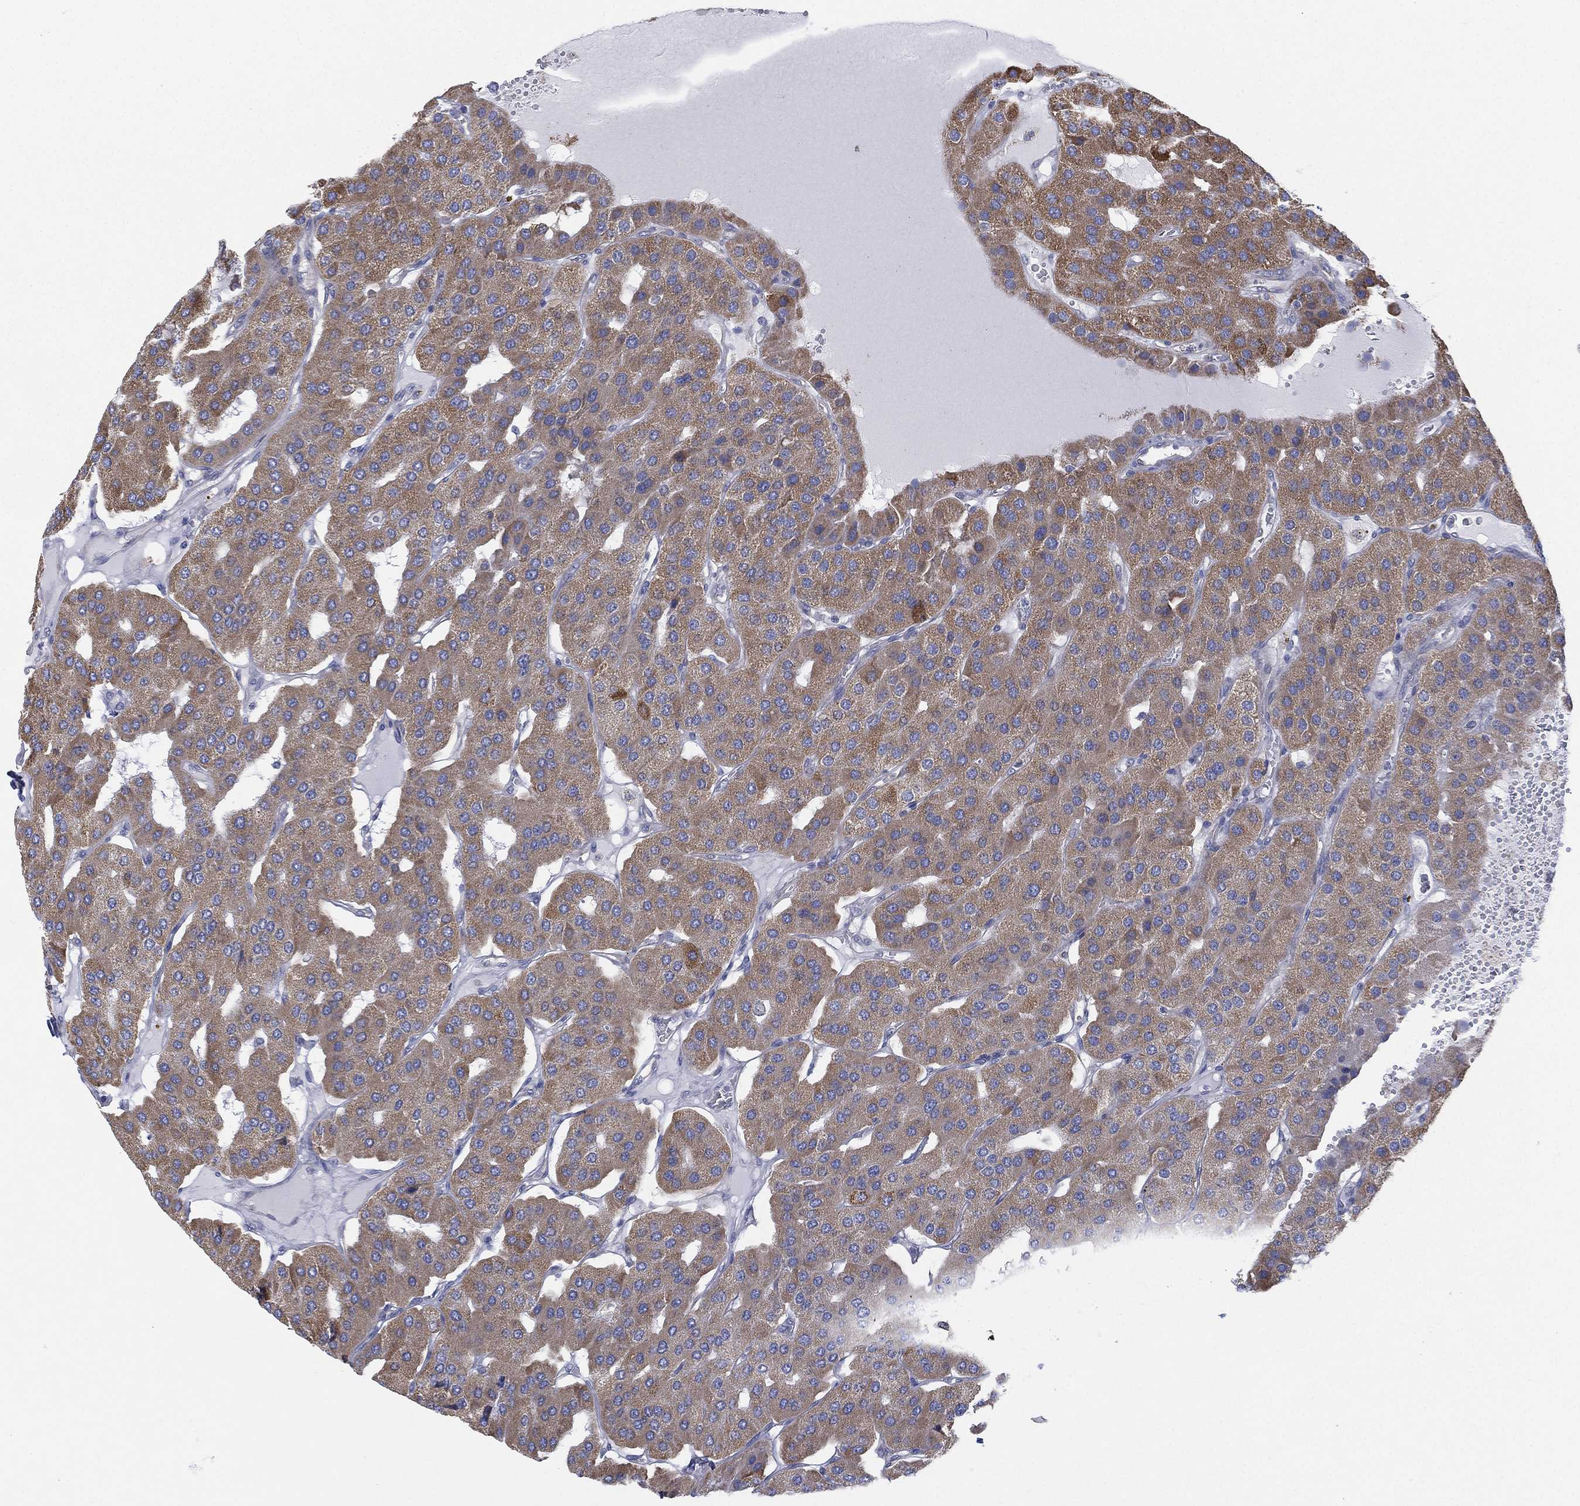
{"staining": {"intensity": "weak", "quantity": ">75%", "location": "cytoplasmic/membranous"}, "tissue": "parathyroid gland", "cell_type": "Glandular cells", "image_type": "normal", "snomed": [{"axis": "morphology", "description": "Normal tissue, NOS"}, {"axis": "morphology", "description": "Adenoma, NOS"}, {"axis": "topography", "description": "Parathyroid gland"}], "caption": "Protein expression analysis of benign parathyroid gland exhibits weak cytoplasmic/membranous staining in approximately >75% of glandular cells.", "gene": "INA", "patient": {"sex": "female", "age": 86}}